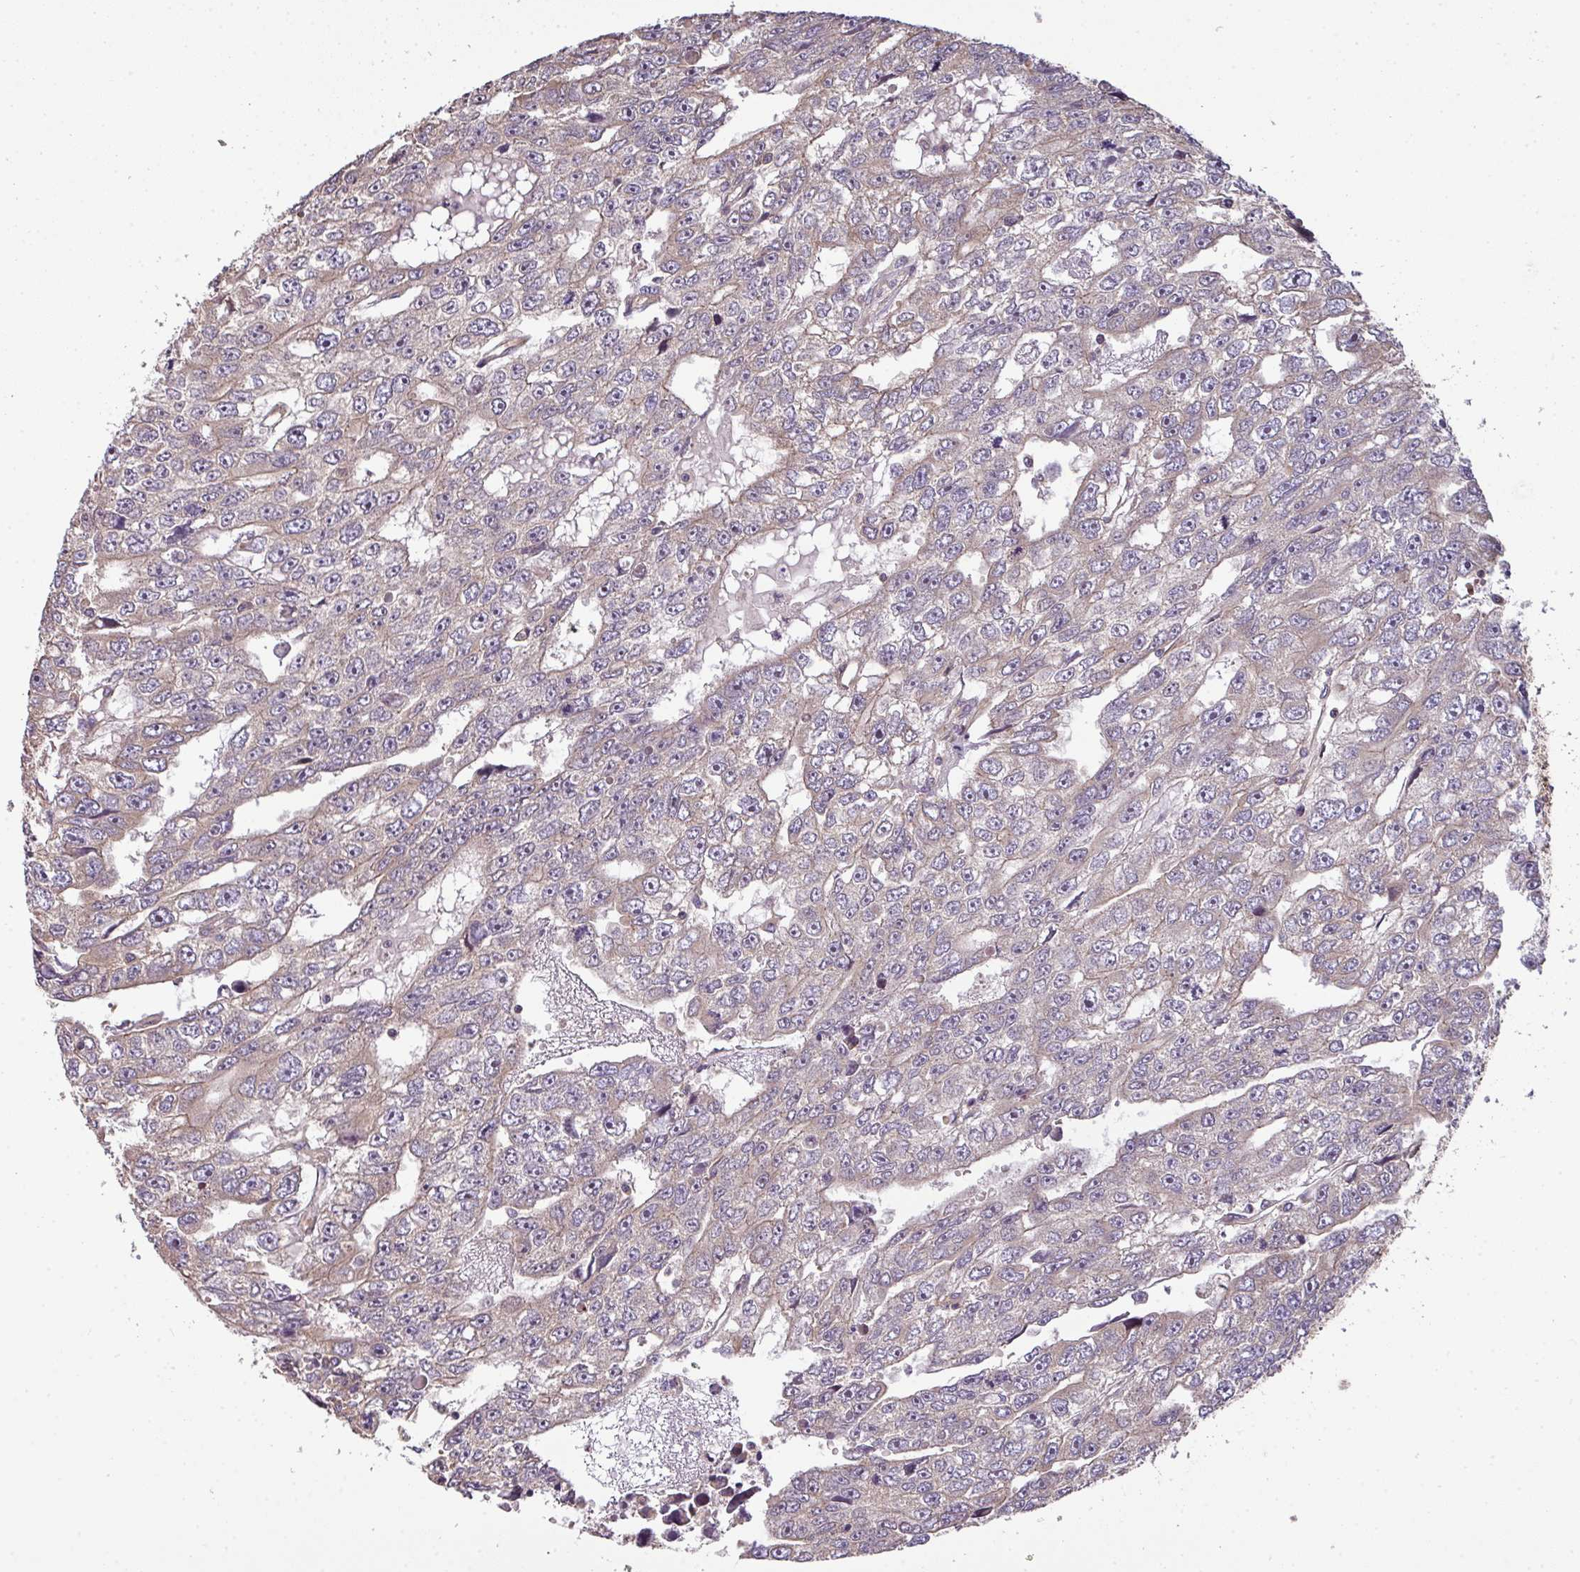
{"staining": {"intensity": "weak", "quantity": "25%-75%", "location": "cytoplasmic/membranous"}, "tissue": "testis cancer", "cell_type": "Tumor cells", "image_type": "cancer", "snomed": [{"axis": "morphology", "description": "Carcinoma, Embryonal, NOS"}, {"axis": "topography", "description": "Testis"}], "caption": "About 25%-75% of tumor cells in human testis cancer (embryonal carcinoma) exhibit weak cytoplasmic/membranous protein positivity as visualized by brown immunohistochemical staining.", "gene": "VENTX", "patient": {"sex": "male", "age": 20}}